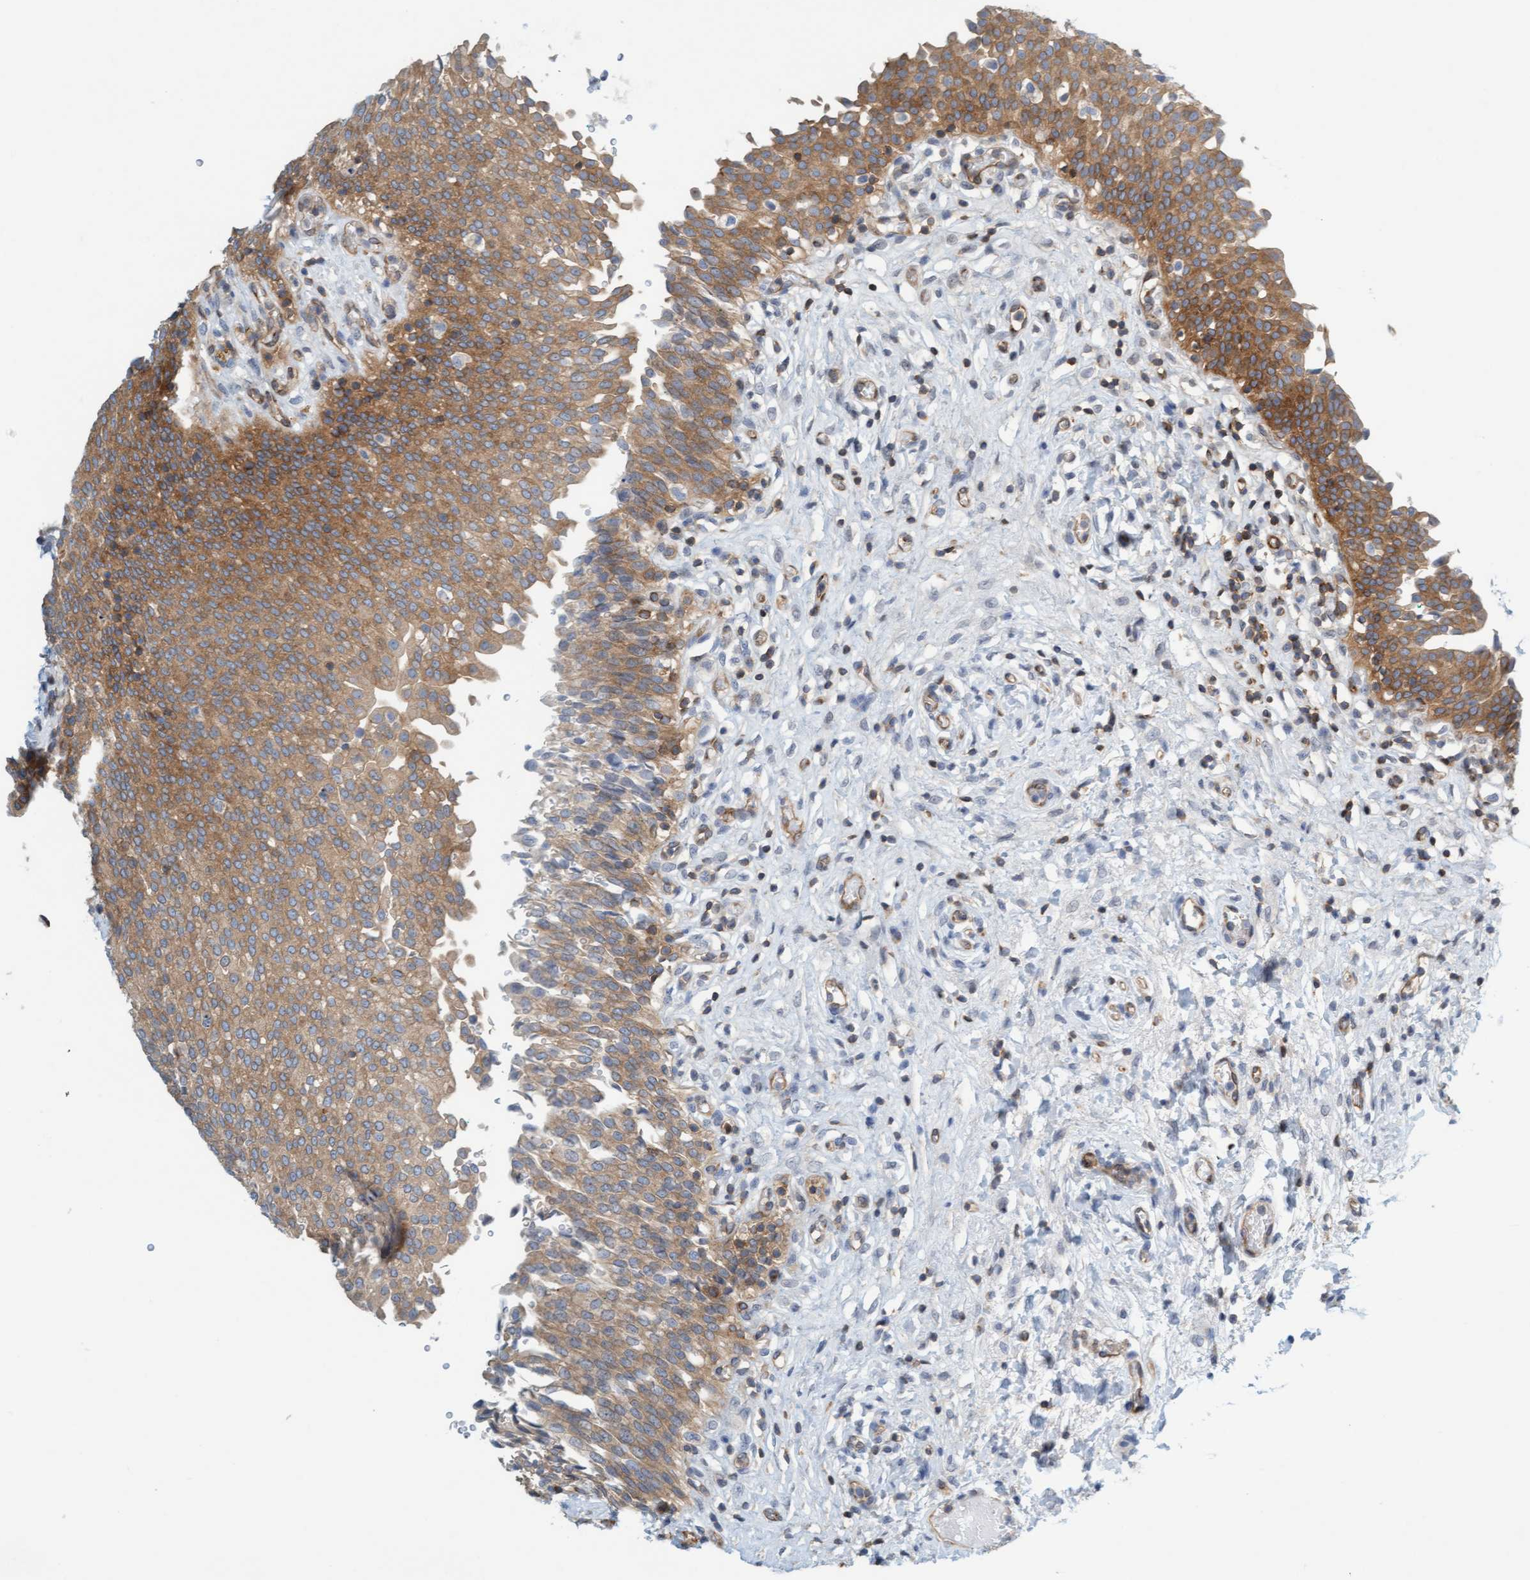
{"staining": {"intensity": "moderate", "quantity": ">75%", "location": "cytoplasmic/membranous"}, "tissue": "urinary bladder", "cell_type": "Urothelial cells", "image_type": "normal", "snomed": [{"axis": "morphology", "description": "Urothelial carcinoma, High grade"}, {"axis": "topography", "description": "Urinary bladder"}], "caption": "Immunohistochemistry of unremarkable urinary bladder exhibits medium levels of moderate cytoplasmic/membranous positivity in approximately >75% of urothelial cells.", "gene": "PRKD2", "patient": {"sex": "male", "age": 46}}